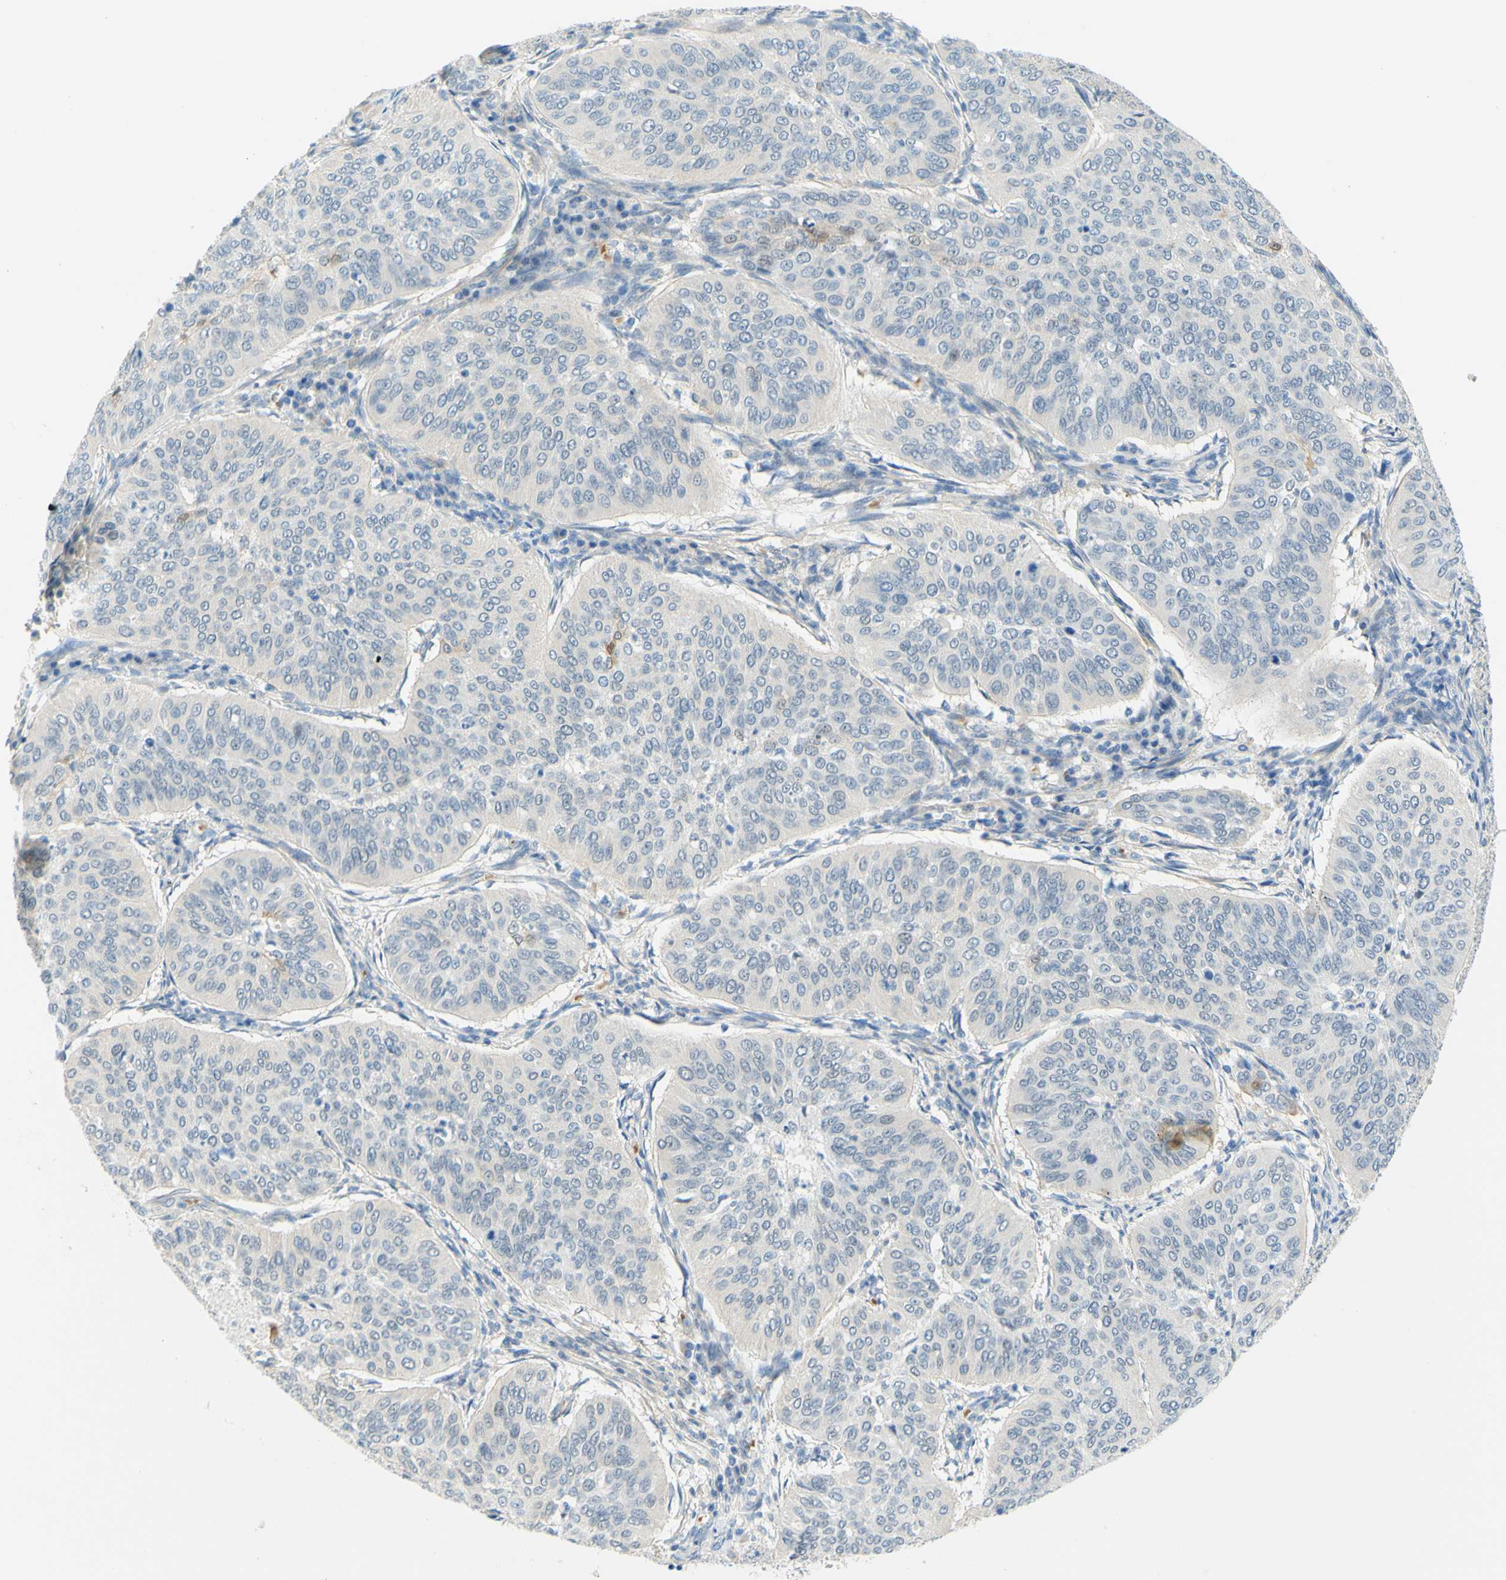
{"staining": {"intensity": "weak", "quantity": "<25%", "location": "cytoplasmic/membranous"}, "tissue": "cervical cancer", "cell_type": "Tumor cells", "image_type": "cancer", "snomed": [{"axis": "morphology", "description": "Normal tissue, NOS"}, {"axis": "morphology", "description": "Squamous cell carcinoma, NOS"}, {"axis": "topography", "description": "Cervix"}], "caption": "High magnification brightfield microscopy of cervical cancer stained with DAB (3,3'-diaminobenzidine) (brown) and counterstained with hematoxylin (blue): tumor cells show no significant staining.", "gene": "ENTREP2", "patient": {"sex": "female", "age": 39}}